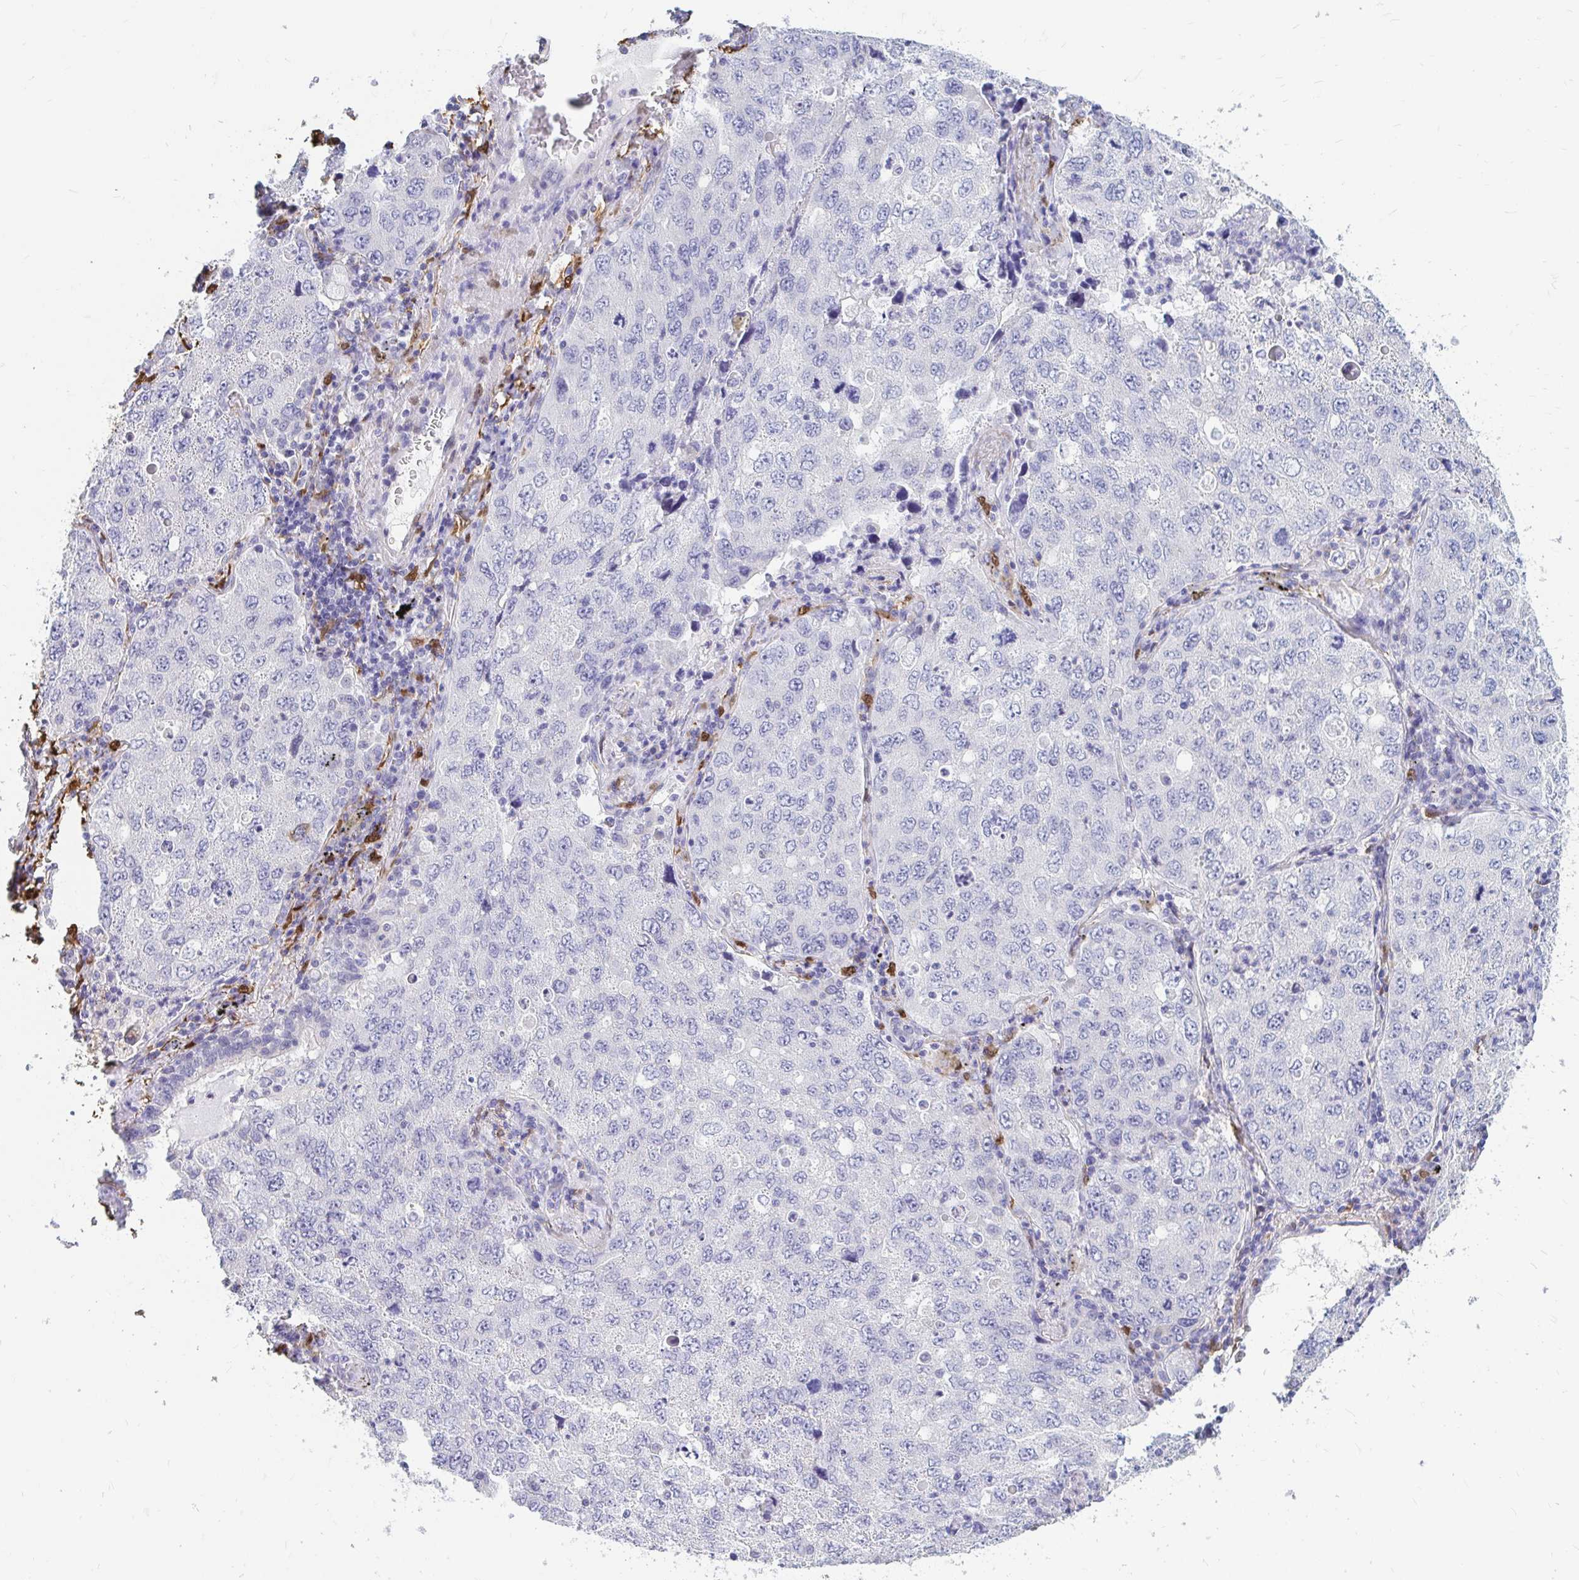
{"staining": {"intensity": "negative", "quantity": "none", "location": "none"}, "tissue": "lung cancer", "cell_type": "Tumor cells", "image_type": "cancer", "snomed": [{"axis": "morphology", "description": "Adenocarcinoma, NOS"}, {"axis": "topography", "description": "Lung"}], "caption": "This is an IHC image of human lung adenocarcinoma. There is no staining in tumor cells.", "gene": "ADH1A", "patient": {"sex": "female", "age": 57}}